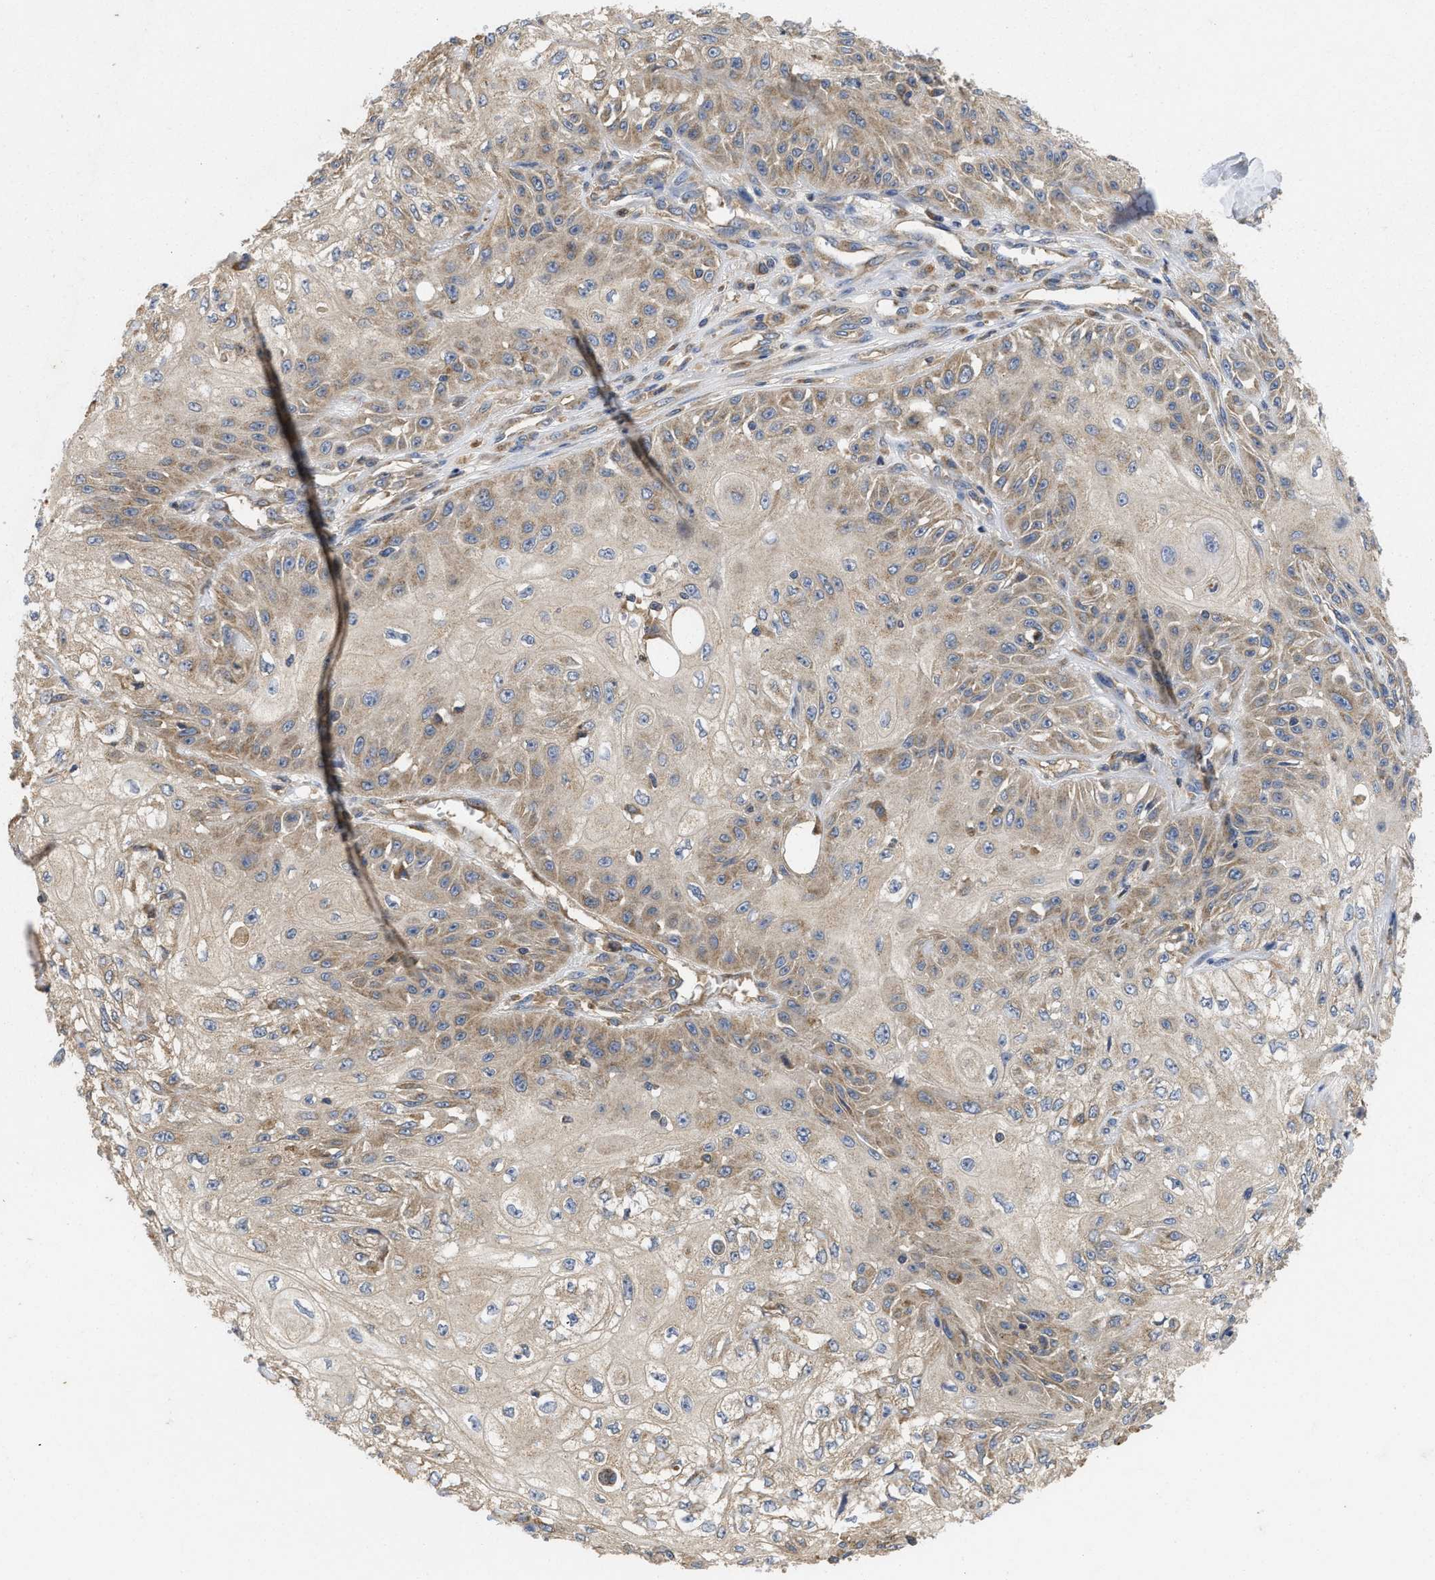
{"staining": {"intensity": "moderate", "quantity": "25%-75%", "location": "cytoplasmic/membranous"}, "tissue": "skin cancer", "cell_type": "Tumor cells", "image_type": "cancer", "snomed": [{"axis": "morphology", "description": "Squamous cell carcinoma, NOS"}, {"axis": "morphology", "description": "Squamous cell carcinoma, metastatic, NOS"}, {"axis": "topography", "description": "Skin"}, {"axis": "topography", "description": "Lymph node"}], "caption": "A micrograph of human metastatic squamous cell carcinoma (skin) stained for a protein shows moderate cytoplasmic/membranous brown staining in tumor cells. (DAB = brown stain, brightfield microscopy at high magnification).", "gene": "RNF216", "patient": {"sex": "male", "age": 75}}